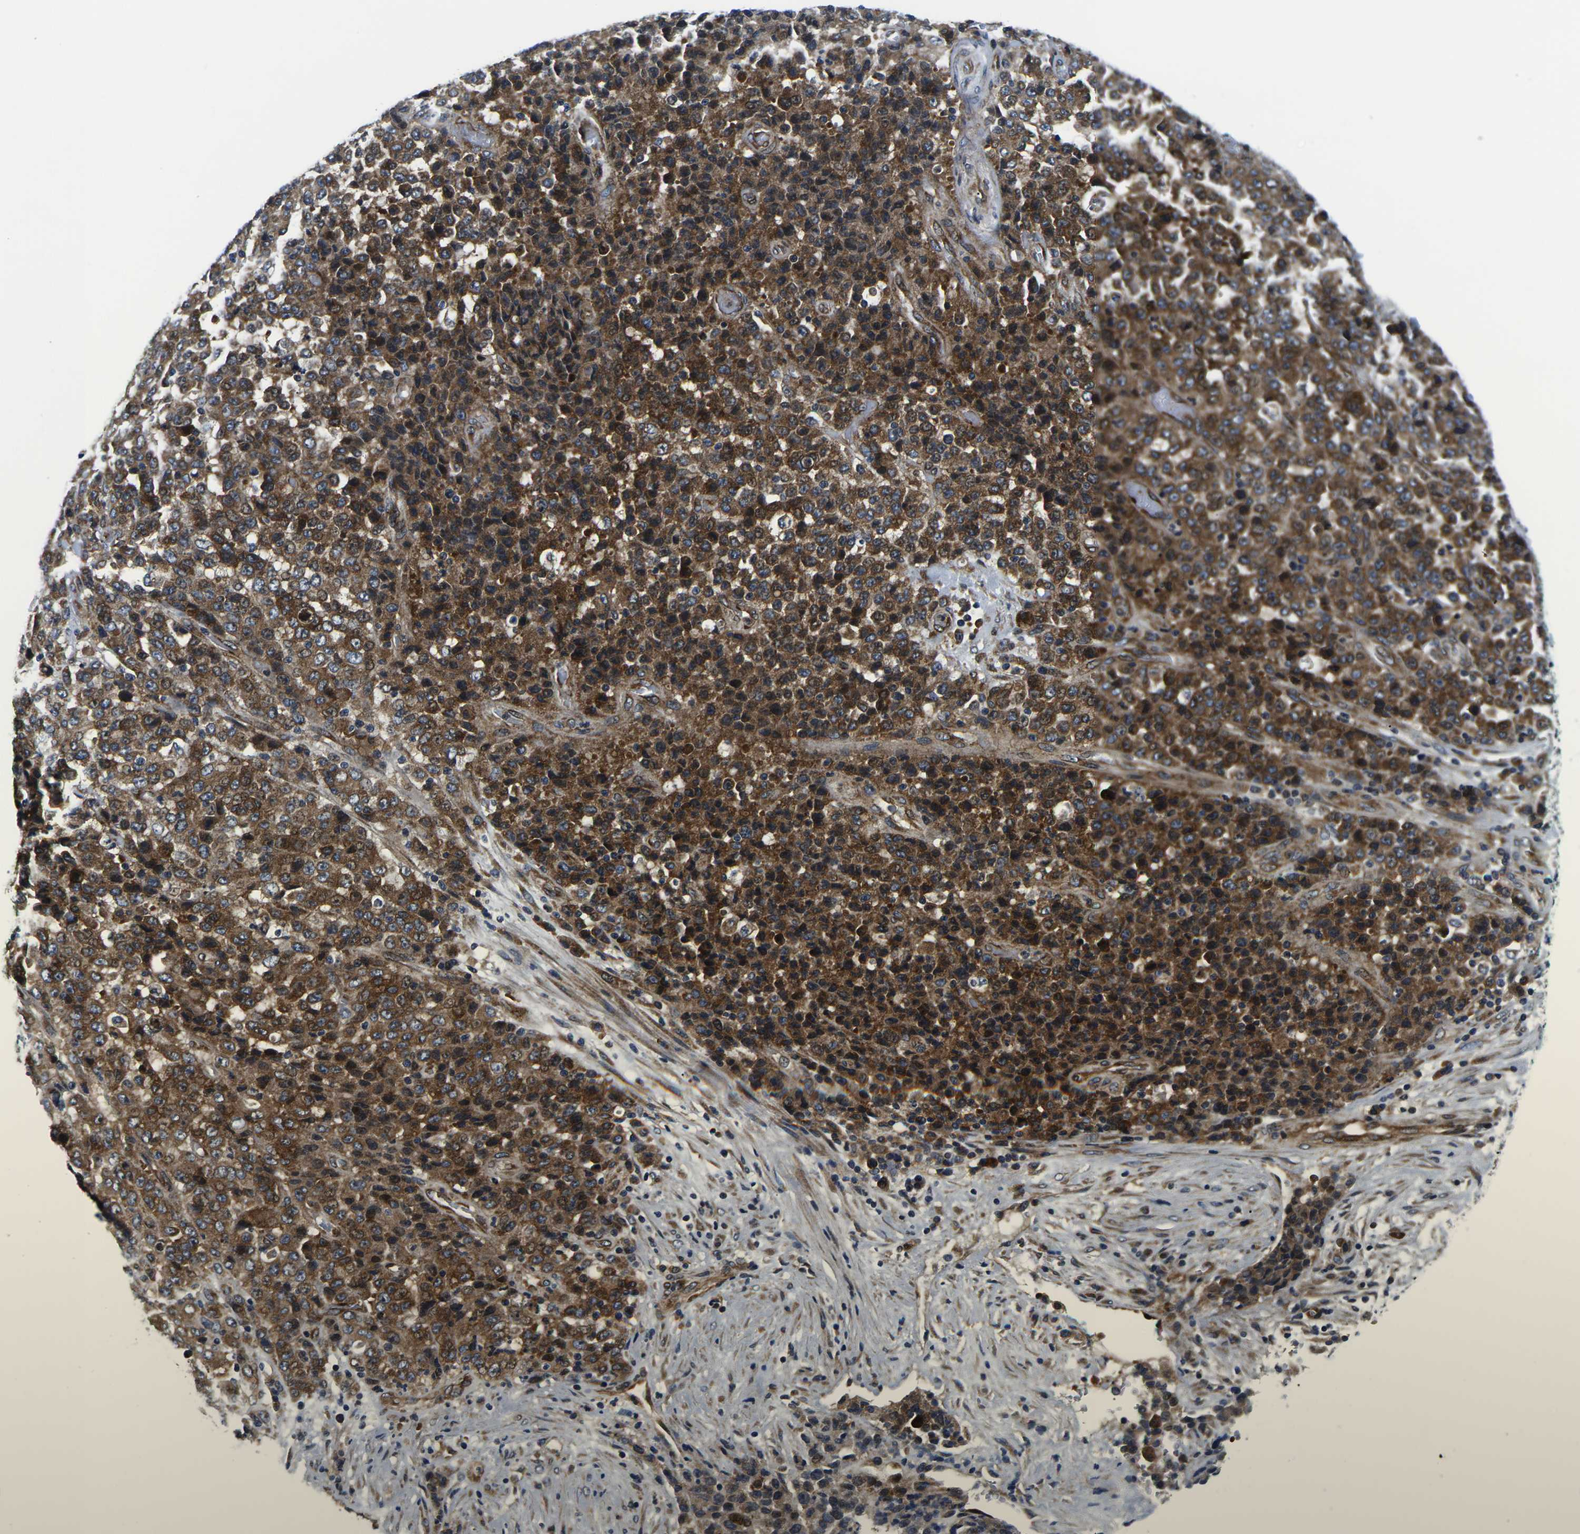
{"staining": {"intensity": "strong", "quantity": ">75%", "location": "cytoplasmic/membranous,nuclear"}, "tissue": "stomach cancer", "cell_type": "Tumor cells", "image_type": "cancer", "snomed": [{"axis": "morphology", "description": "Adenocarcinoma, NOS"}, {"axis": "topography", "description": "Stomach"}], "caption": "Stomach cancer (adenocarcinoma) stained with a protein marker demonstrates strong staining in tumor cells.", "gene": "EIF4E", "patient": {"sex": "female", "age": 73}}